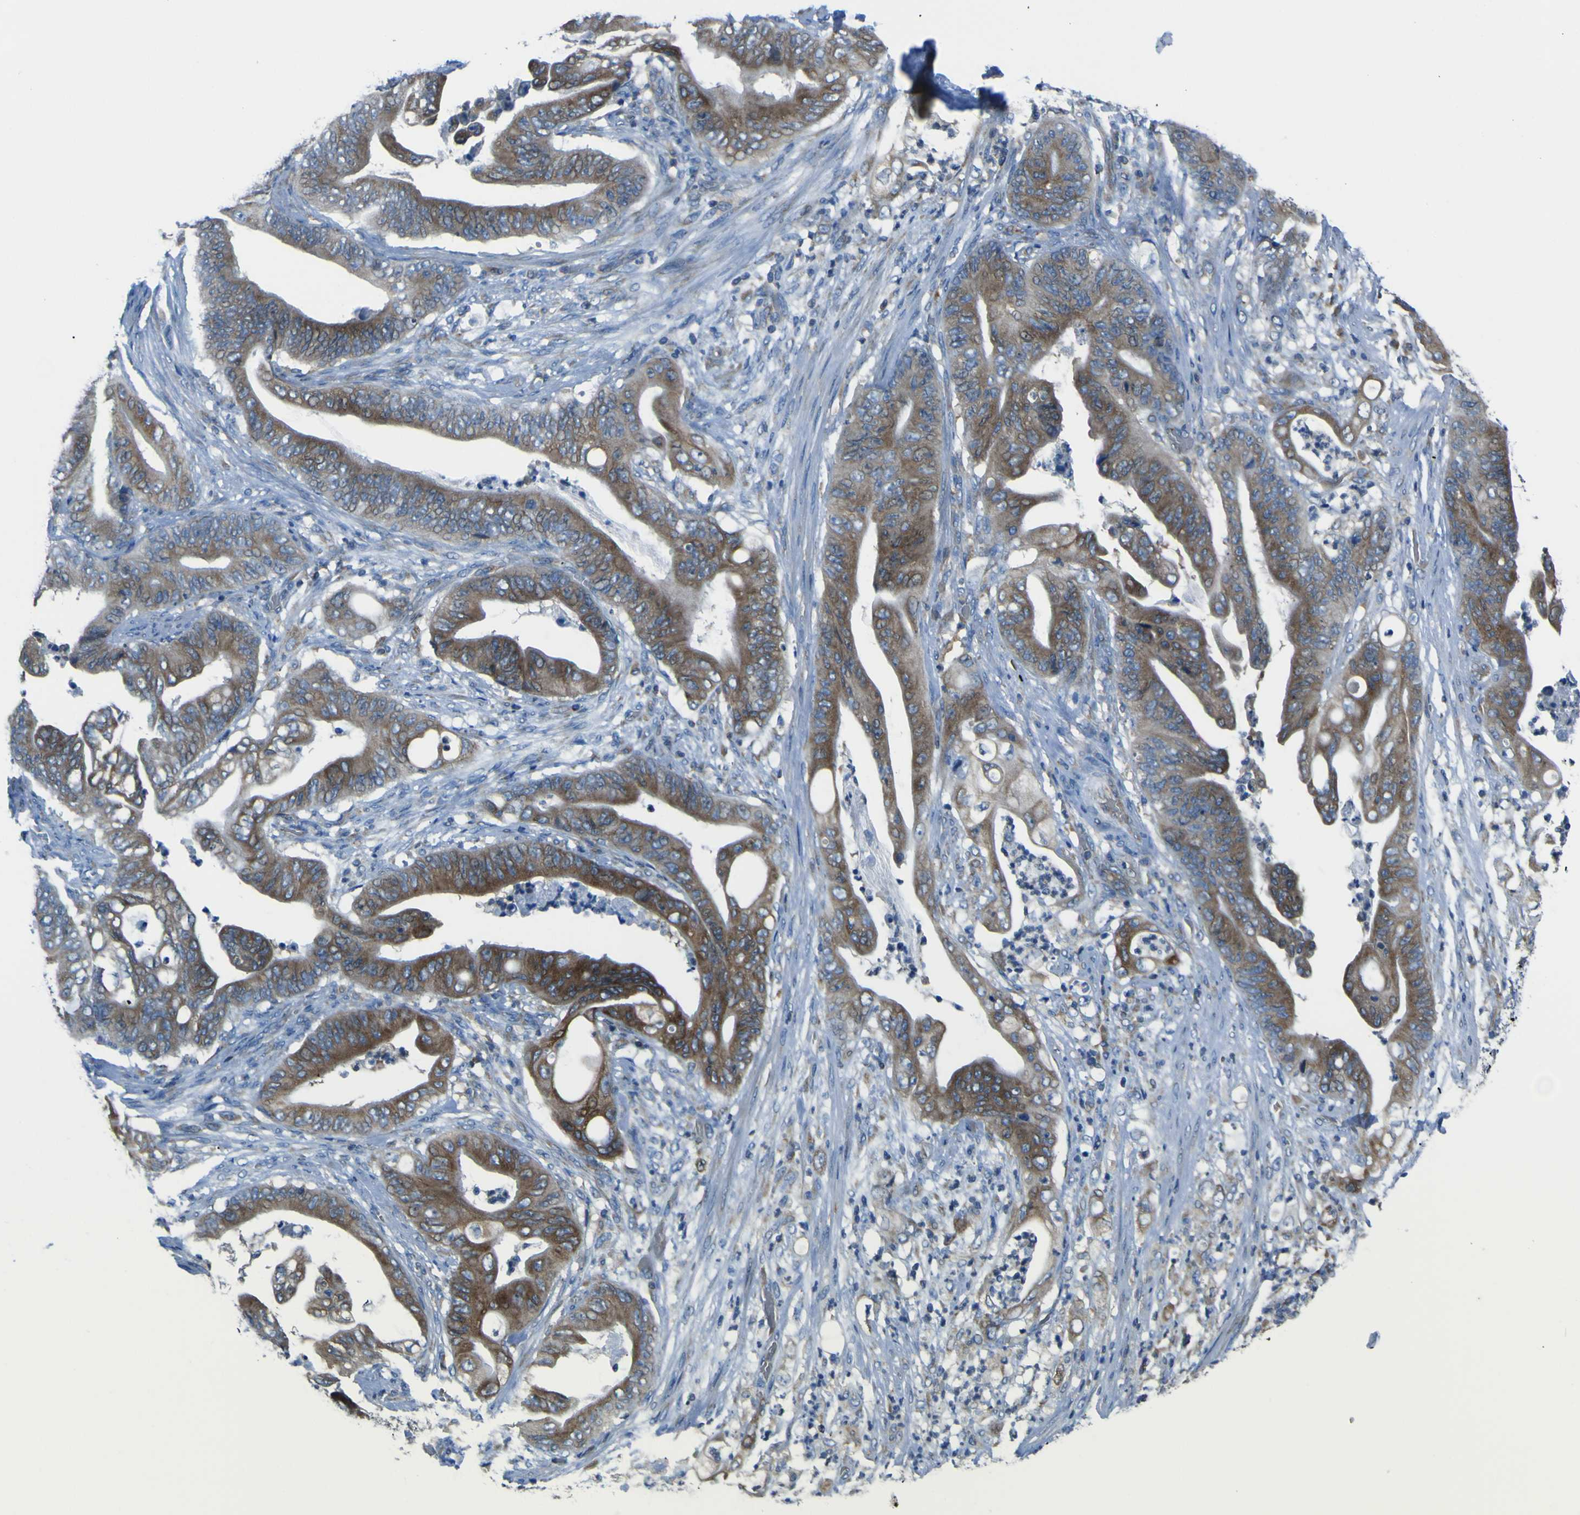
{"staining": {"intensity": "moderate", "quantity": ">75%", "location": "cytoplasmic/membranous"}, "tissue": "stomach cancer", "cell_type": "Tumor cells", "image_type": "cancer", "snomed": [{"axis": "morphology", "description": "Adenocarcinoma, NOS"}, {"axis": "topography", "description": "Stomach"}], "caption": "IHC image of neoplastic tissue: human stomach cancer (adenocarcinoma) stained using IHC shows medium levels of moderate protein expression localized specifically in the cytoplasmic/membranous of tumor cells, appearing as a cytoplasmic/membranous brown color.", "gene": "STIM1", "patient": {"sex": "female", "age": 73}}